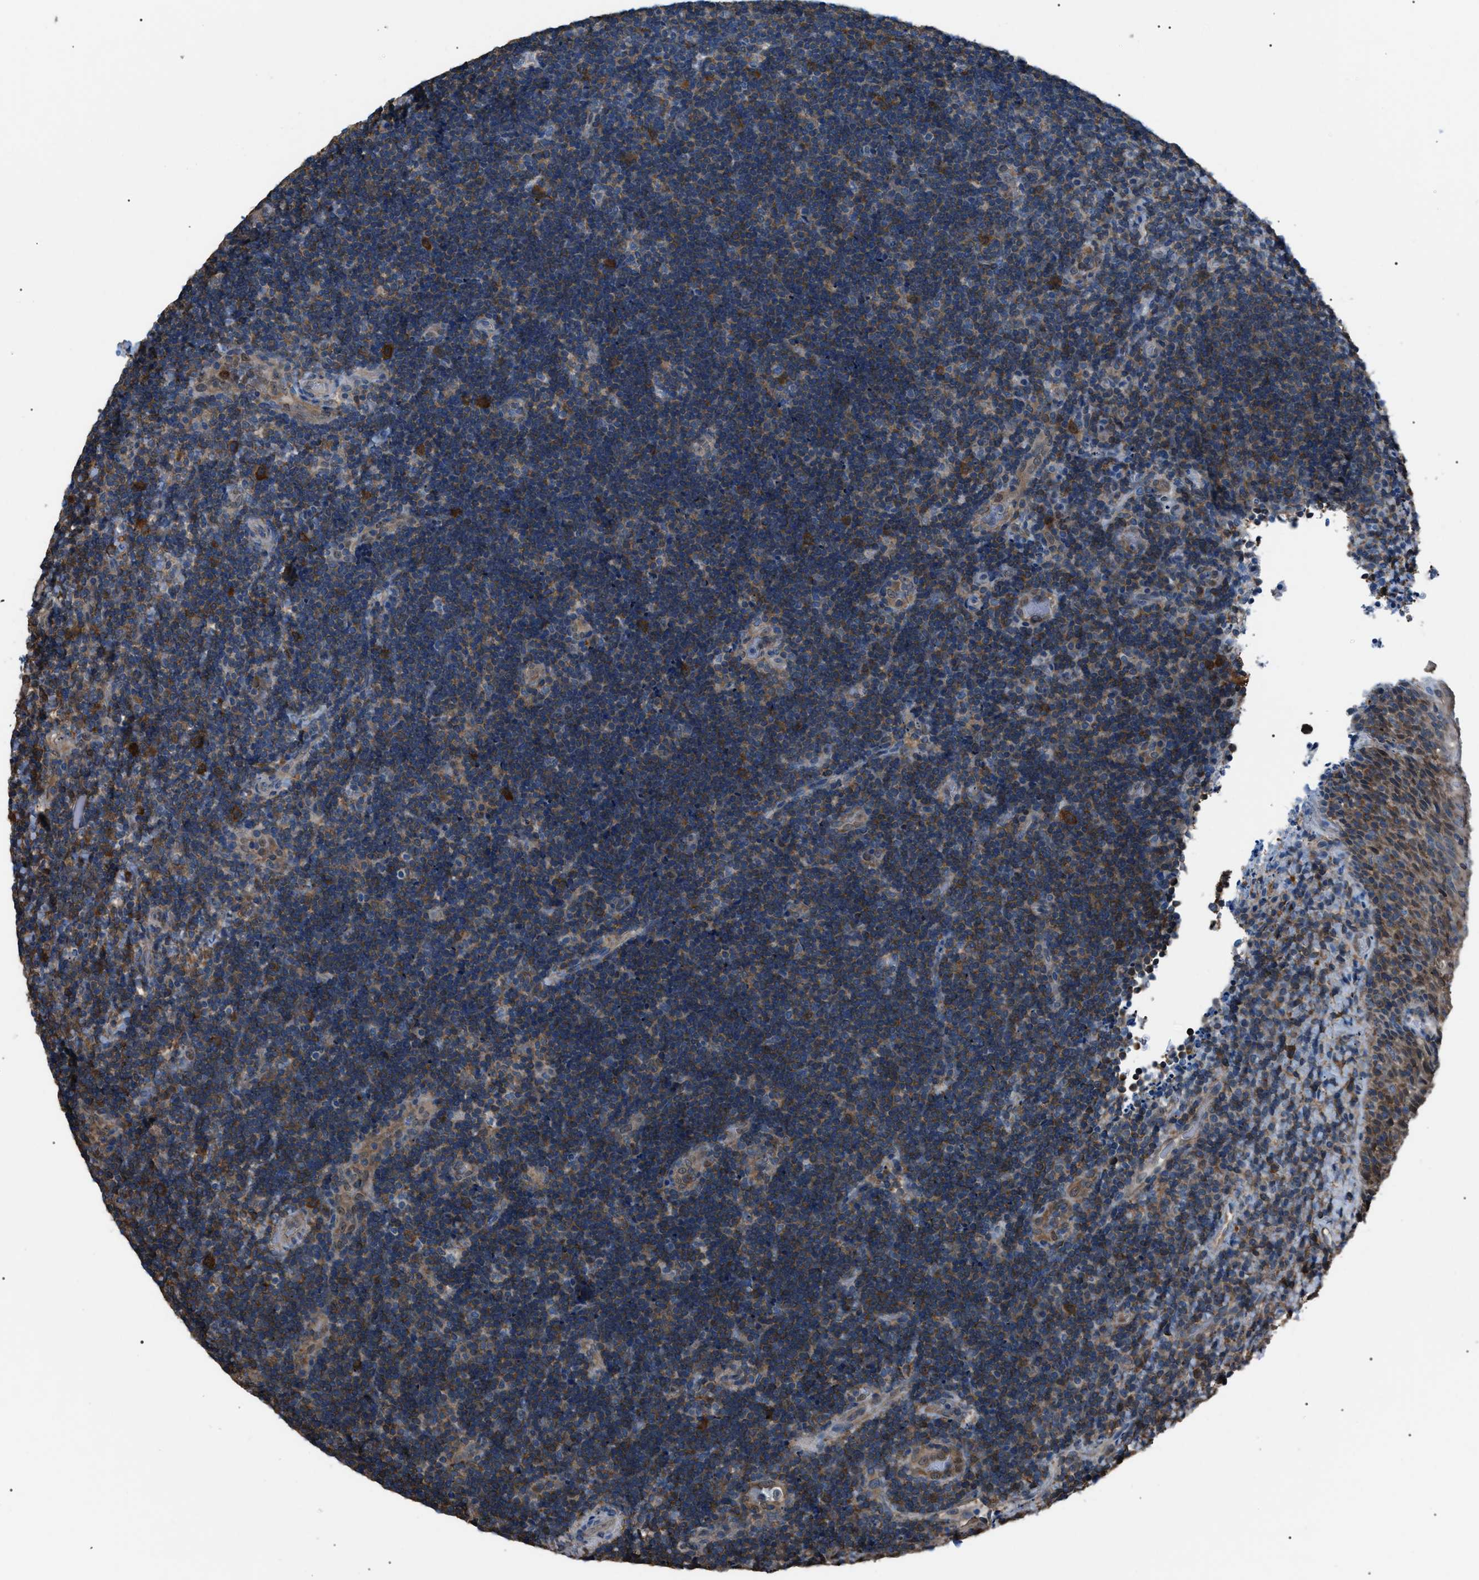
{"staining": {"intensity": "moderate", "quantity": ">75%", "location": "cytoplasmic/membranous"}, "tissue": "lymphoma", "cell_type": "Tumor cells", "image_type": "cancer", "snomed": [{"axis": "morphology", "description": "Malignant lymphoma, non-Hodgkin's type, High grade"}, {"axis": "topography", "description": "Tonsil"}], "caption": "Immunohistochemistry of lymphoma demonstrates medium levels of moderate cytoplasmic/membranous expression in about >75% of tumor cells.", "gene": "PDCD5", "patient": {"sex": "female", "age": 36}}